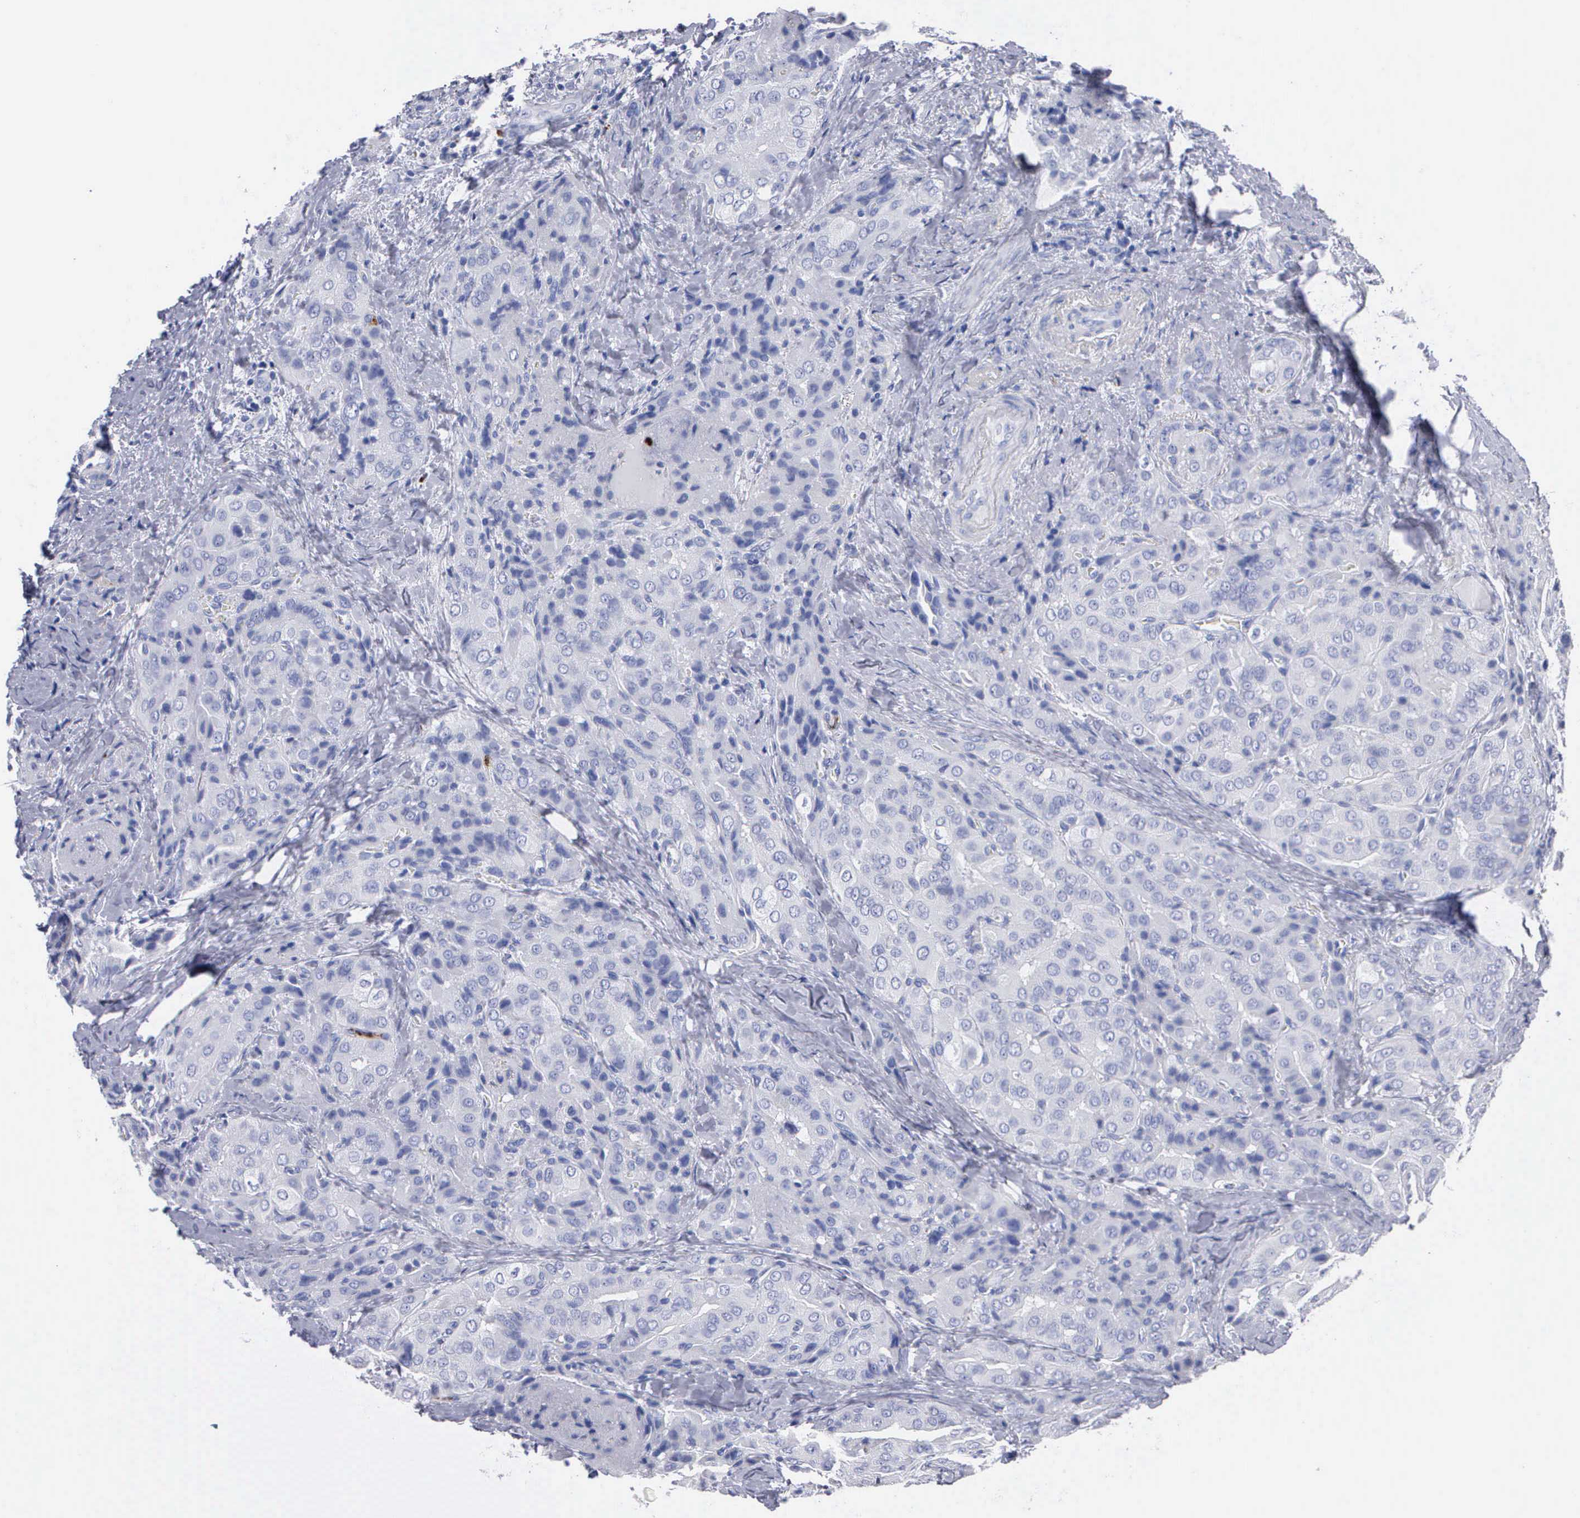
{"staining": {"intensity": "negative", "quantity": "none", "location": "none"}, "tissue": "thyroid cancer", "cell_type": "Tumor cells", "image_type": "cancer", "snomed": [{"axis": "morphology", "description": "Papillary adenocarcinoma, NOS"}, {"axis": "topography", "description": "Thyroid gland"}], "caption": "Immunohistochemistry histopathology image of thyroid cancer (papillary adenocarcinoma) stained for a protein (brown), which demonstrates no expression in tumor cells. Brightfield microscopy of immunohistochemistry stained with DAB (3,3'-diaminobenzidine) (brown) and hematoxylin (blue), captured at high magnification.", "gene": "CTSG", "patient": {"sex": "female", "age": 71}}